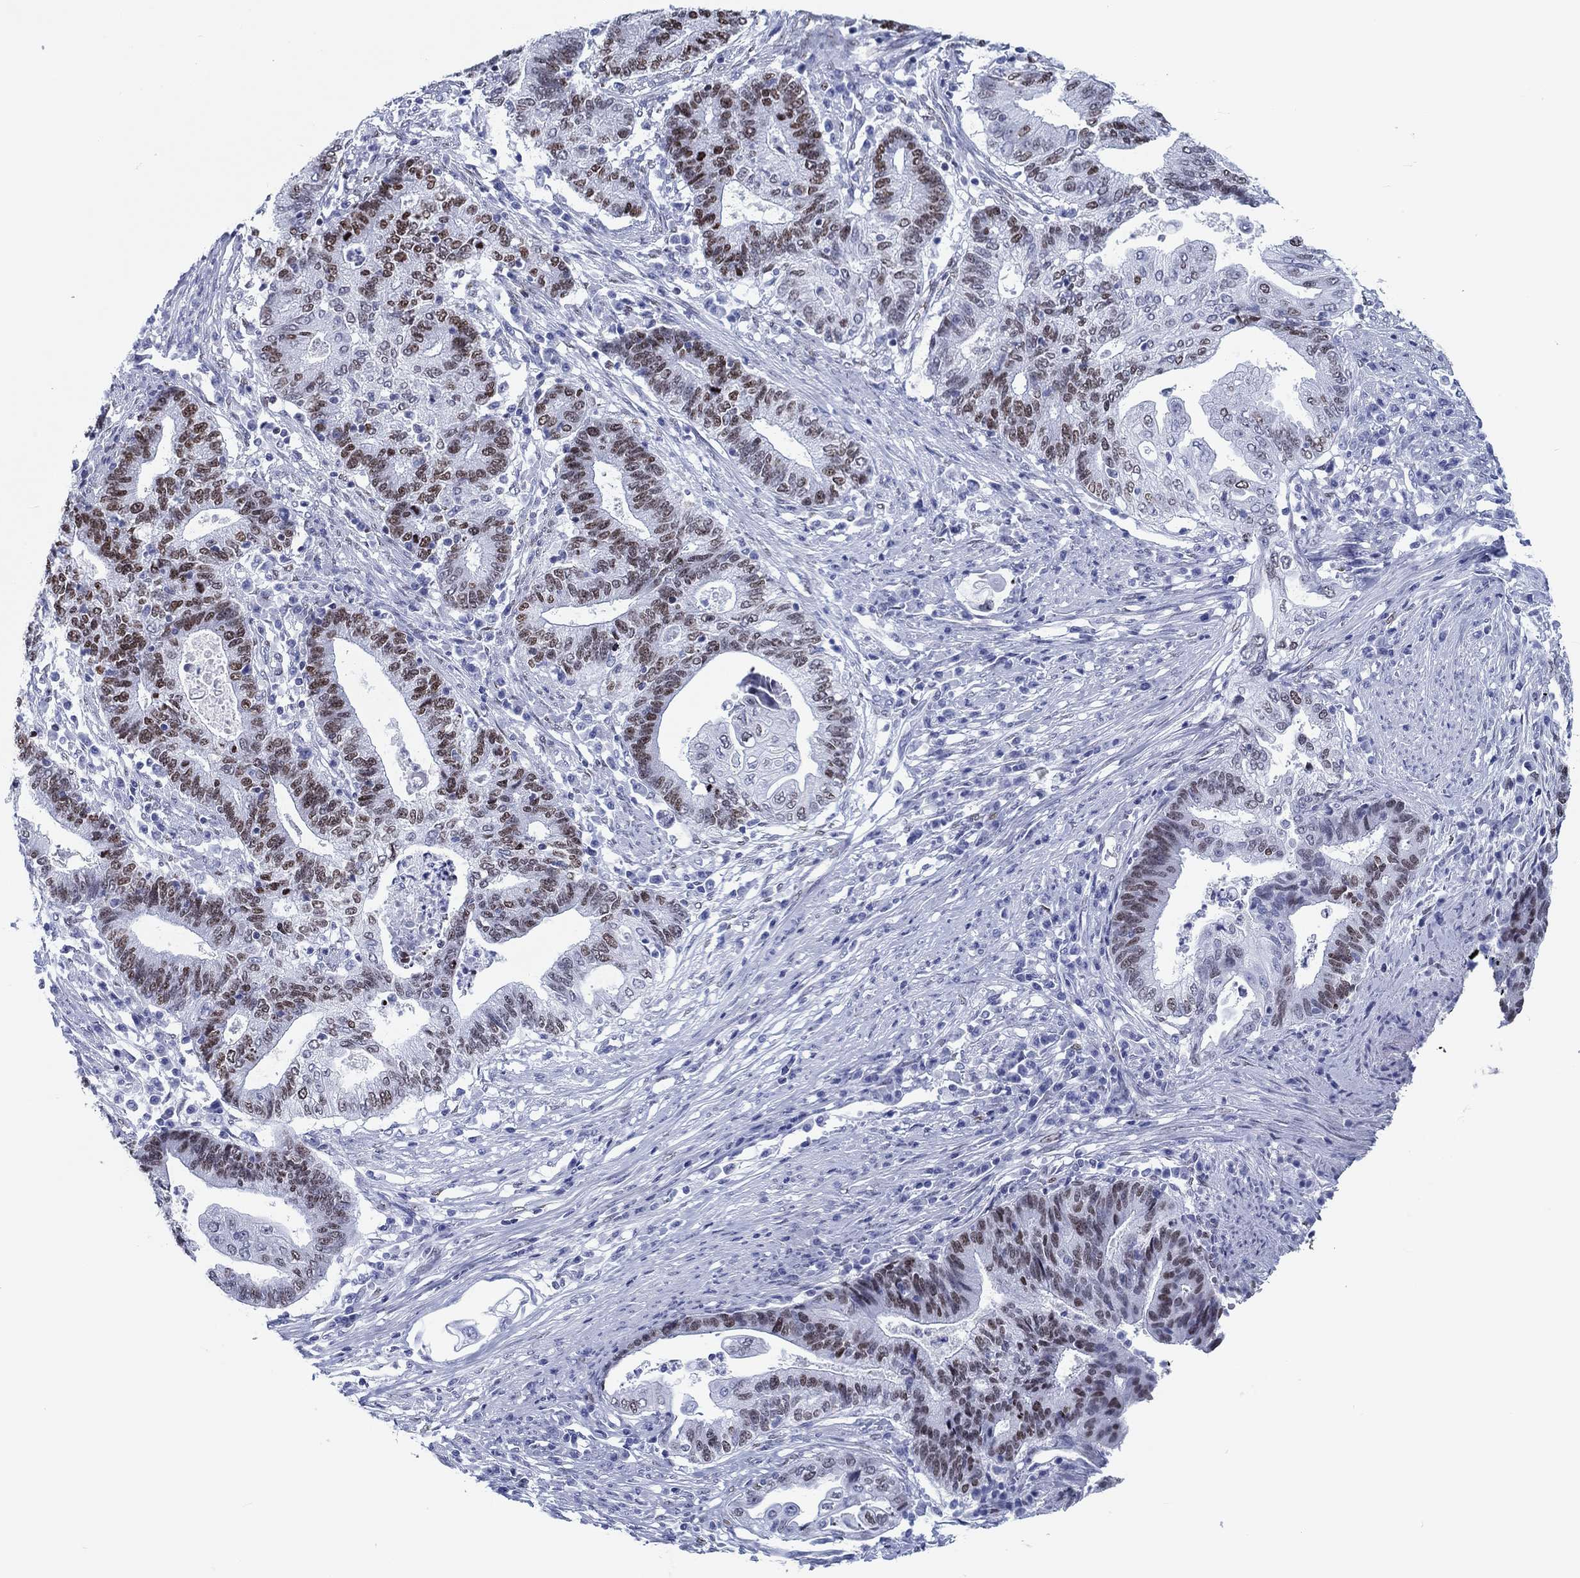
{"staining": {"intensity": "strong", "quantity": "25%-75%", "location": "nuclear"}, "tissue": "endometrial cancer", "cell_type": "Tumor cells", "image_type": "cancer", "snomed": [{"axis": "morphology", "description": "Adenocarcinoma, NOS"}, {"axis": "topography", "description": "Uterus"}, {"axis": "topography", "description": "Endometrium"}], "caption": "Human endometrial adenocarcinoma stained with a brown dye reveals strong nuclear positive positivity in approximately 25%-75% of tumor cells.", "gene": "H1-1", "patient": {"sex": "female", "age": 54}}